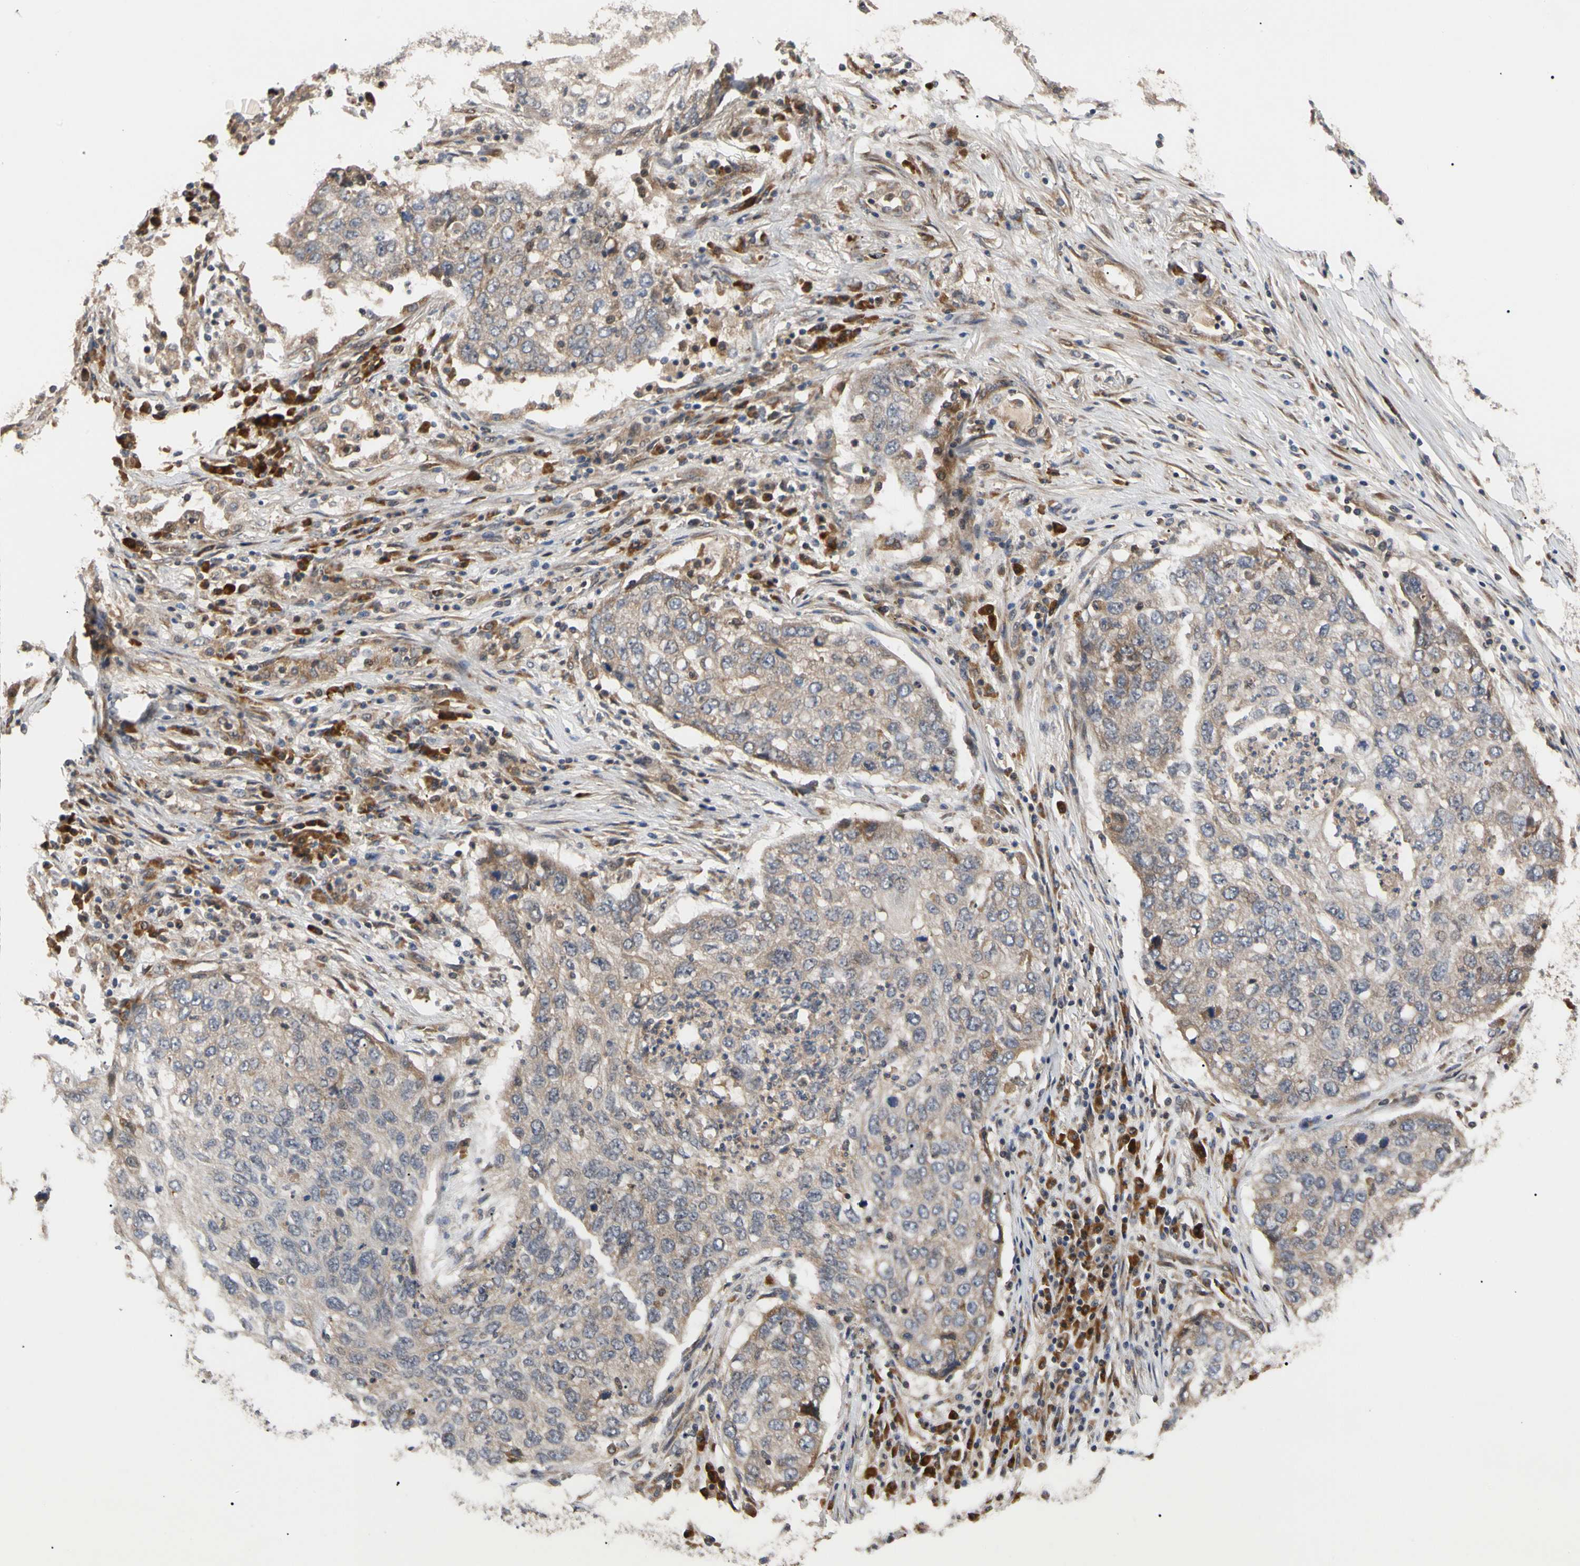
{"staining": {"intensity": "weak", "quantity": ">75%", "location": "cytoplasmic/membranous"}, "tissue": "lung cancer", "cell_type": "Tumor cells", "image_type": "cancer", "snomed": [{"axis": "morphology", "description": "Squamous cell carcinoma, NOS"}, {"axis": "topography", "description": "Lung"}], "caption": "Immunohistochemistry (IHC) photomicrograph of neoplastic tissue: squamous cell carcinoma (lung) stained using immunohistochemistry (IHC) demonstrates low levels of weak protein expression localized specifically in the cytoplasmic/membranous of tumor cells, appearing as a cytoplasmic/membranous brown color.", "gene": "CYTIP", "patient": {"sex": "female", "age": 63}}